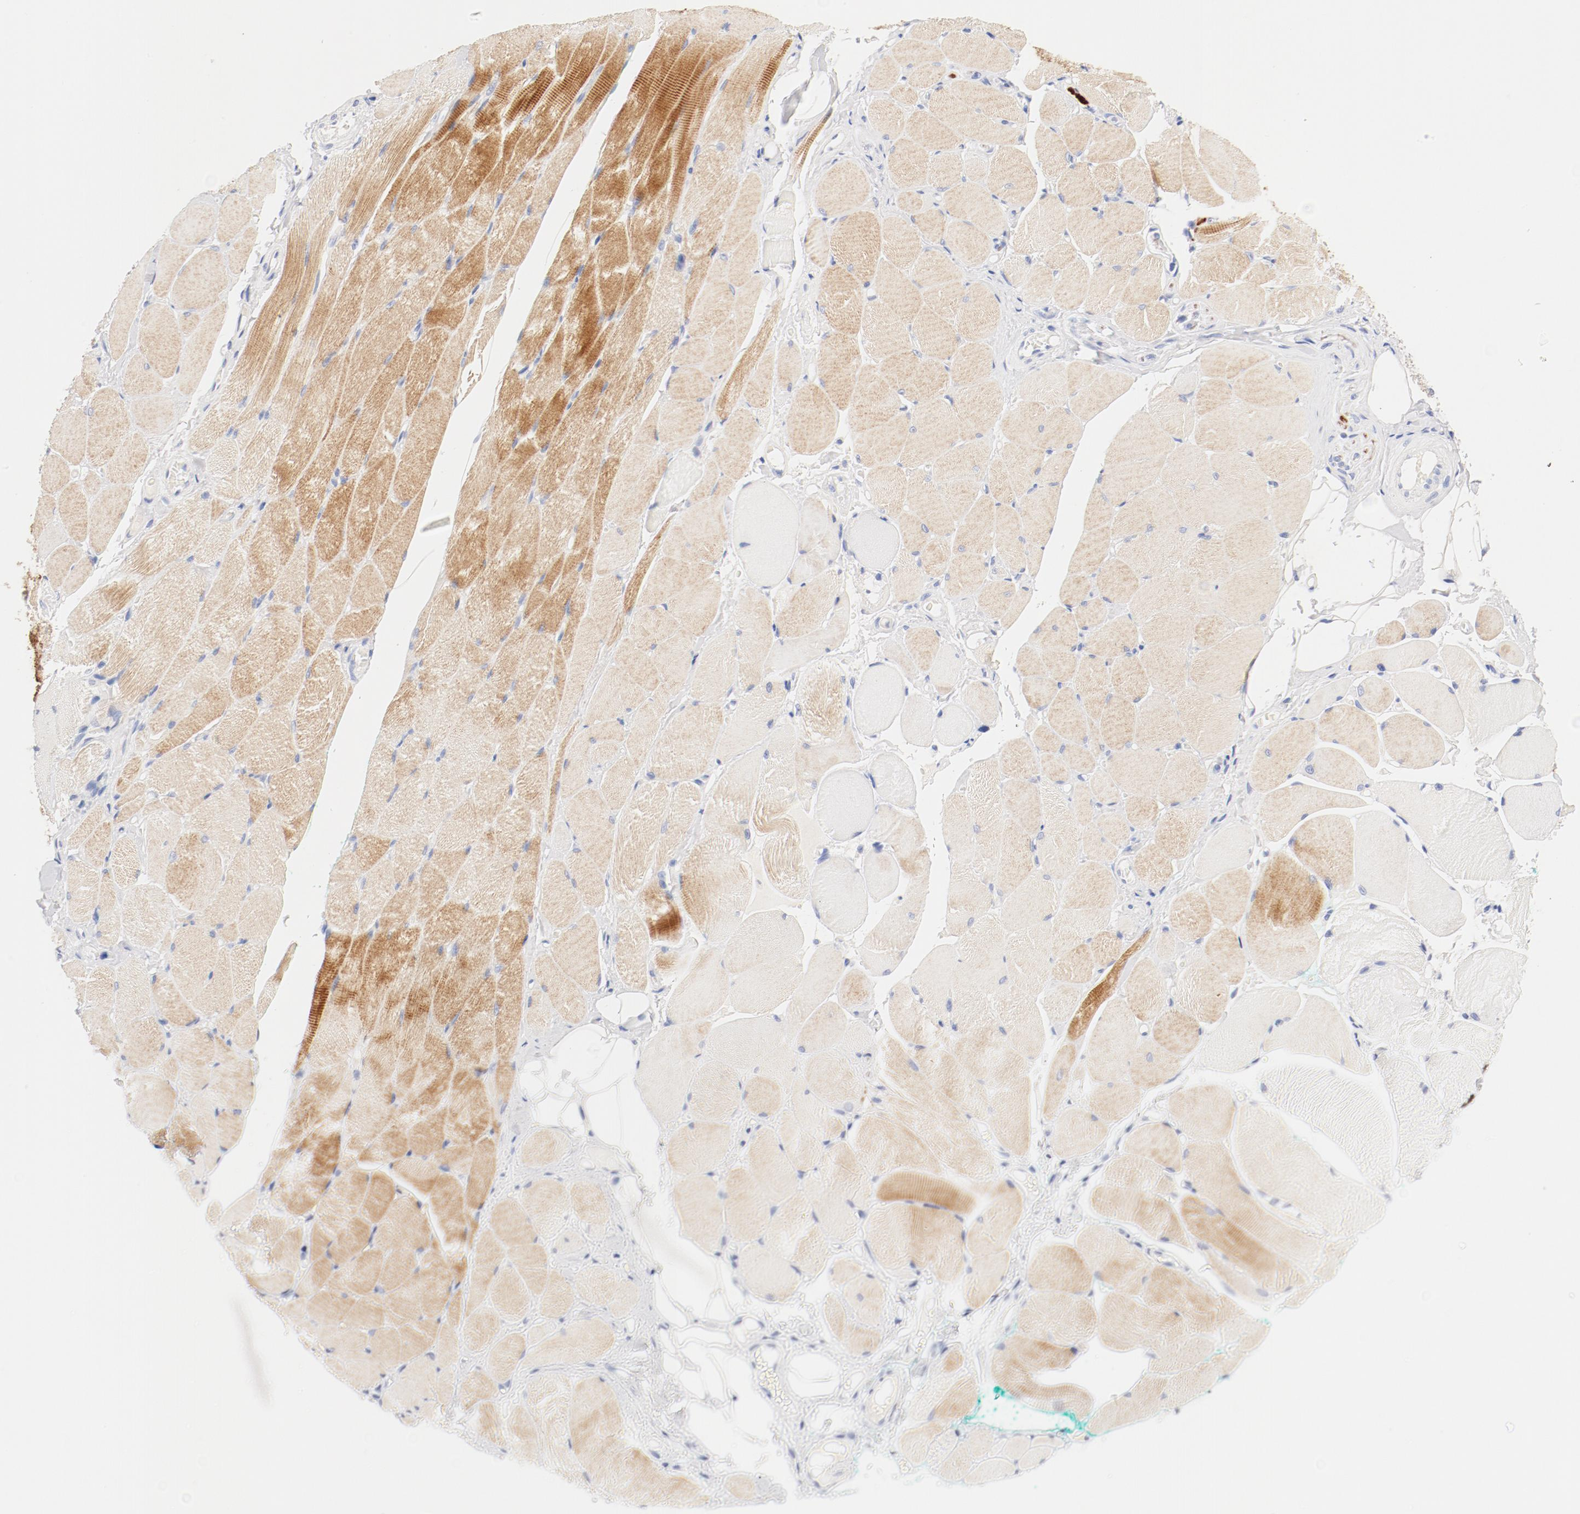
{"staining": {"intensity": "moderate", "quantity": ">75%", "location": "cytoplasmic/membranous"}, "tissue": "skeletal muscle", "cell_type": "Myocytes", "image_type": "normal", "snomed": [{"axis": "morphology", "description": "Normal tissue, NOS"}, {"axis": "topography", "description": "Skeletal muscle"}, {"axis": "topography", "description": "Peripheral nerve tissue"}], "caption": "IHC photomicrograph of benign human skeletal muscle stained for a protein (brown), which demonstrates medium levels of moderate cytoplasmic/membranous staining in about >75% of myocytes.", "gene": "HOMER1", "patient": {"sex": "female", "age": 84}}